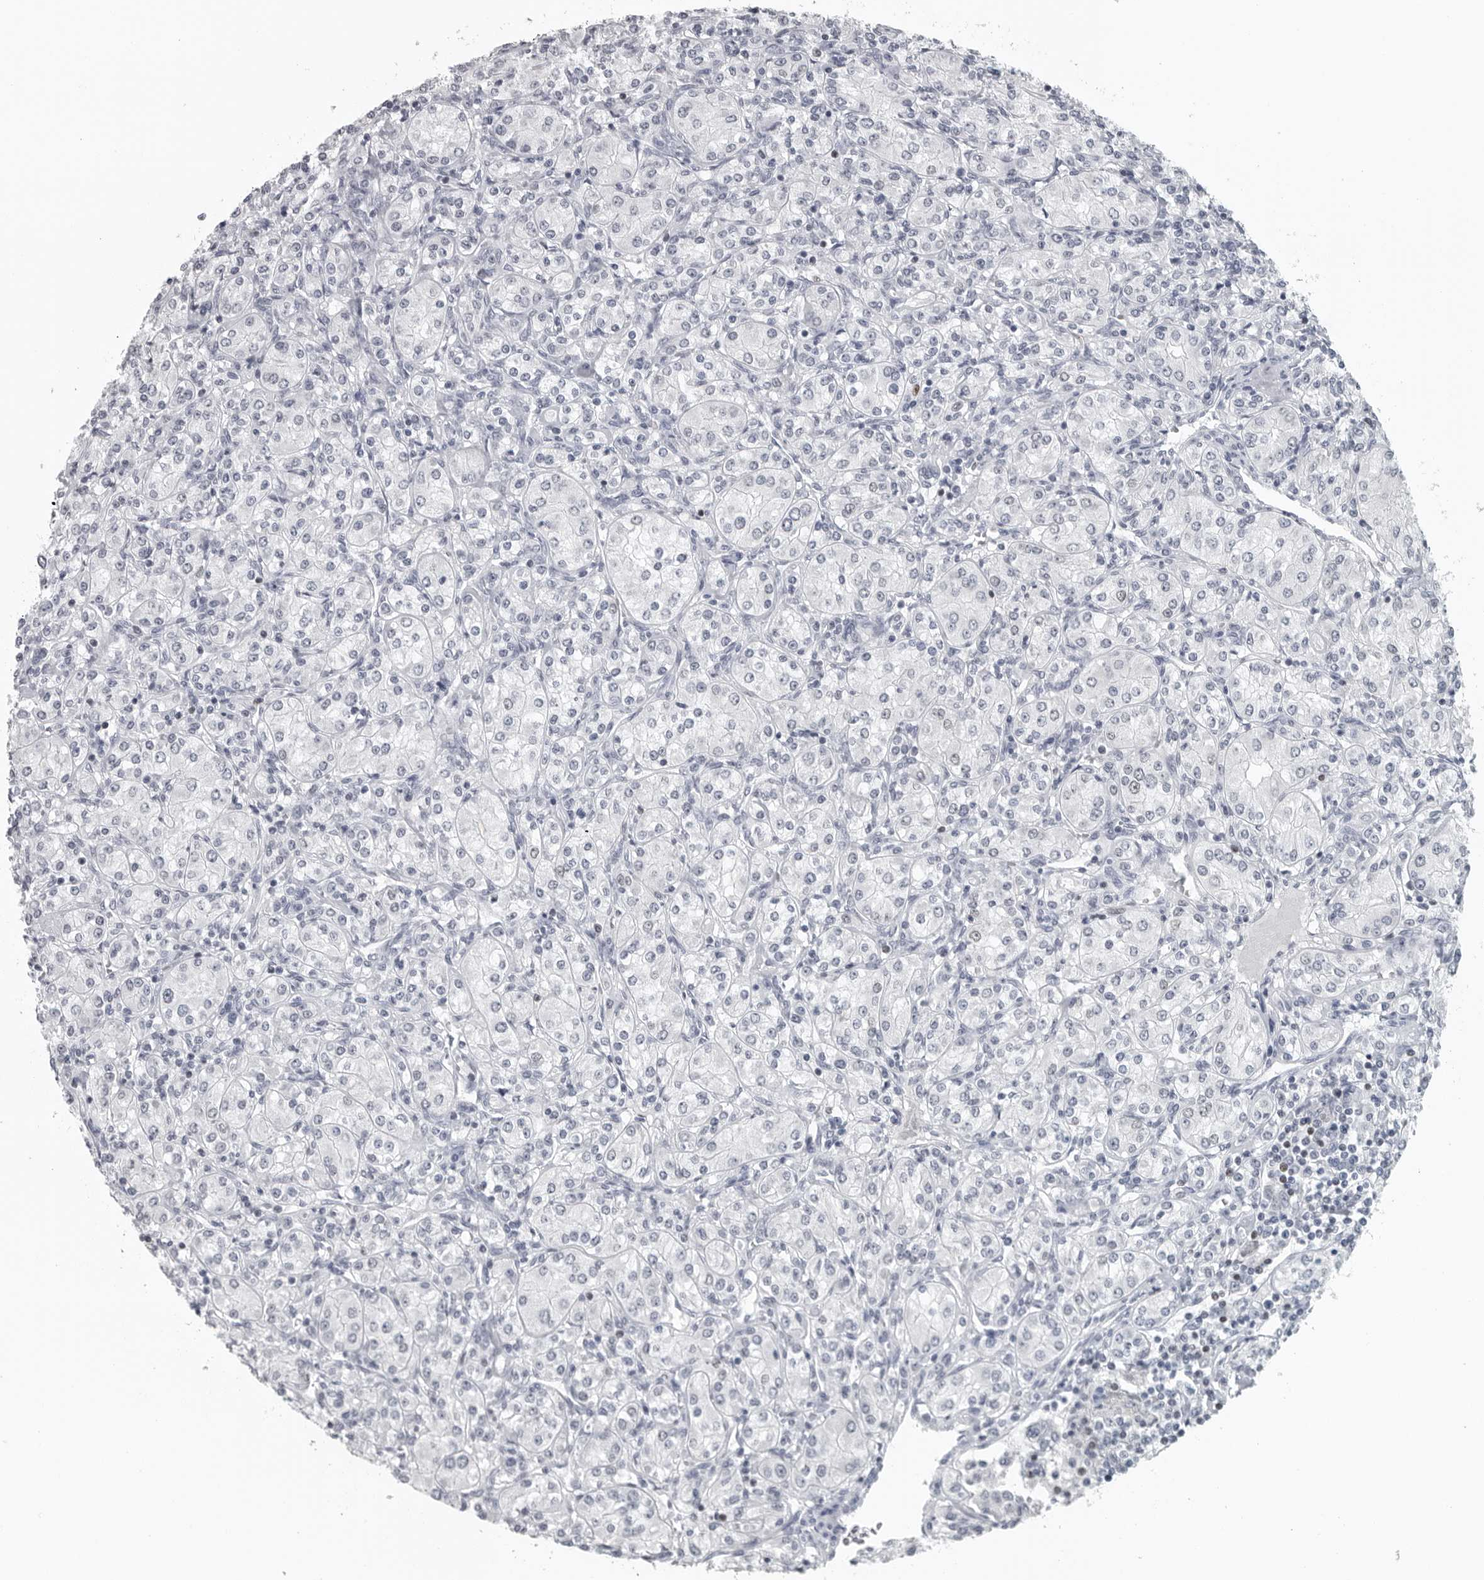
{"staining": {"intensity": "negative", "quantity": "none", "location": "none"}, "tissue": "renal cancer", "cell_type": "Tumor cells", "image_type": "cancer", "snomed": [{"axis": "morphology", "description": "Adenocarcinoma, NOS"}, {"axis": "topography", "description": "Kidney"}], "caption": "Immunohistochemistry (IHC) photomicrograph of neoplastic tissue: renal cancer stained with DAB (3,3'-diaminobenzidine) demonstrates no significant protein expression in tumor cells.", "gene": "SATB2", "patient": {"sex": "male", "age": 77}}